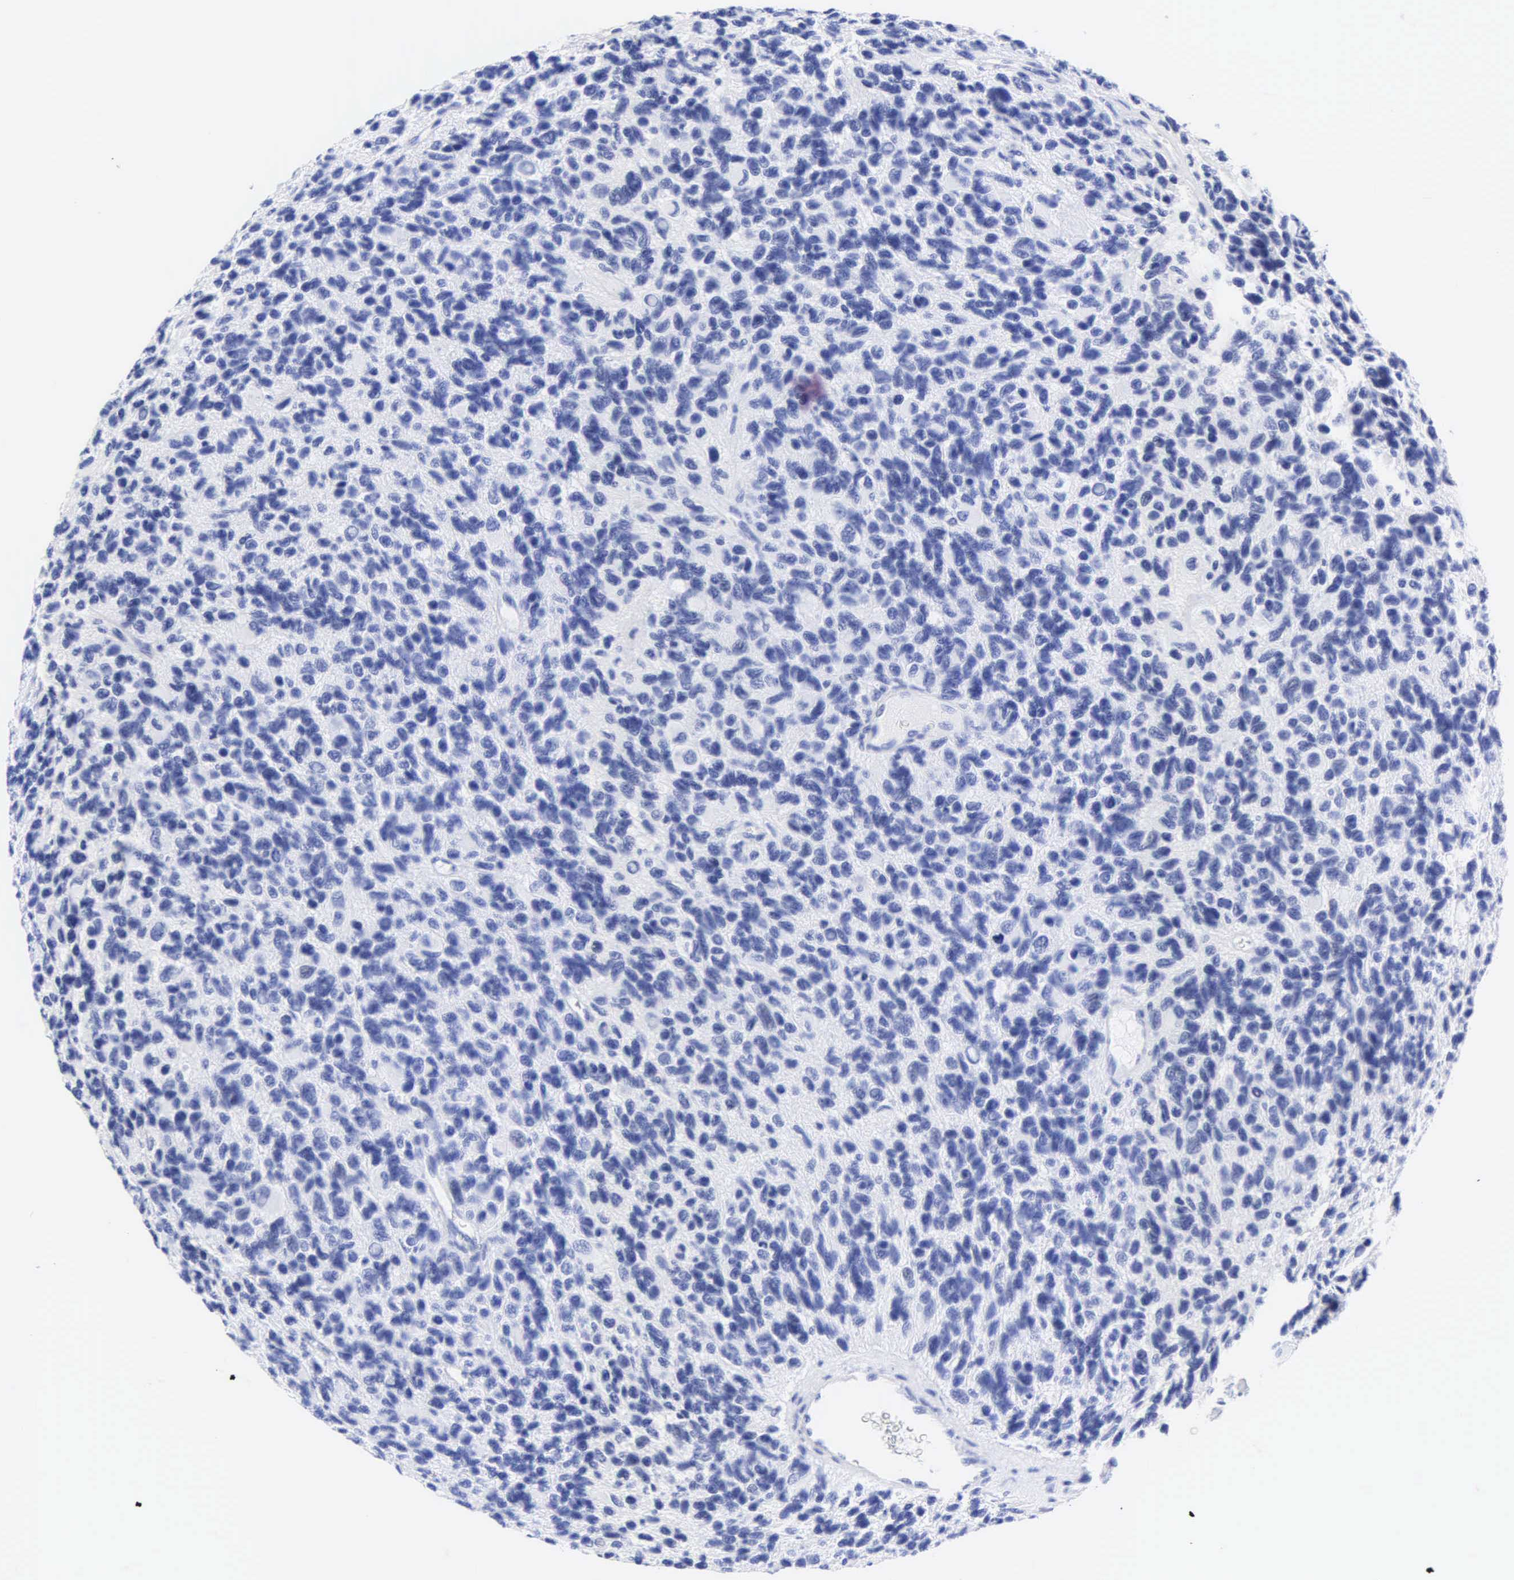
{"staining": {"intensity": "negative", "quantity": "none", "location": "none"}, "tissue": "glioma", "cell_type": "Tumor cells", "image_type": "cancer", "snomed": [{"axis": "morphology", "description": "Glioma, malignant, High grade"}, {"axis": "topography", "description": "Brain"}], "caption": "Immunohistochemistry (IHC) of high-grade glioma (malignant) shows no positivity in tumor cells.", "gene": "KRT20", "patient": {"sex": "male", "age": 77}}